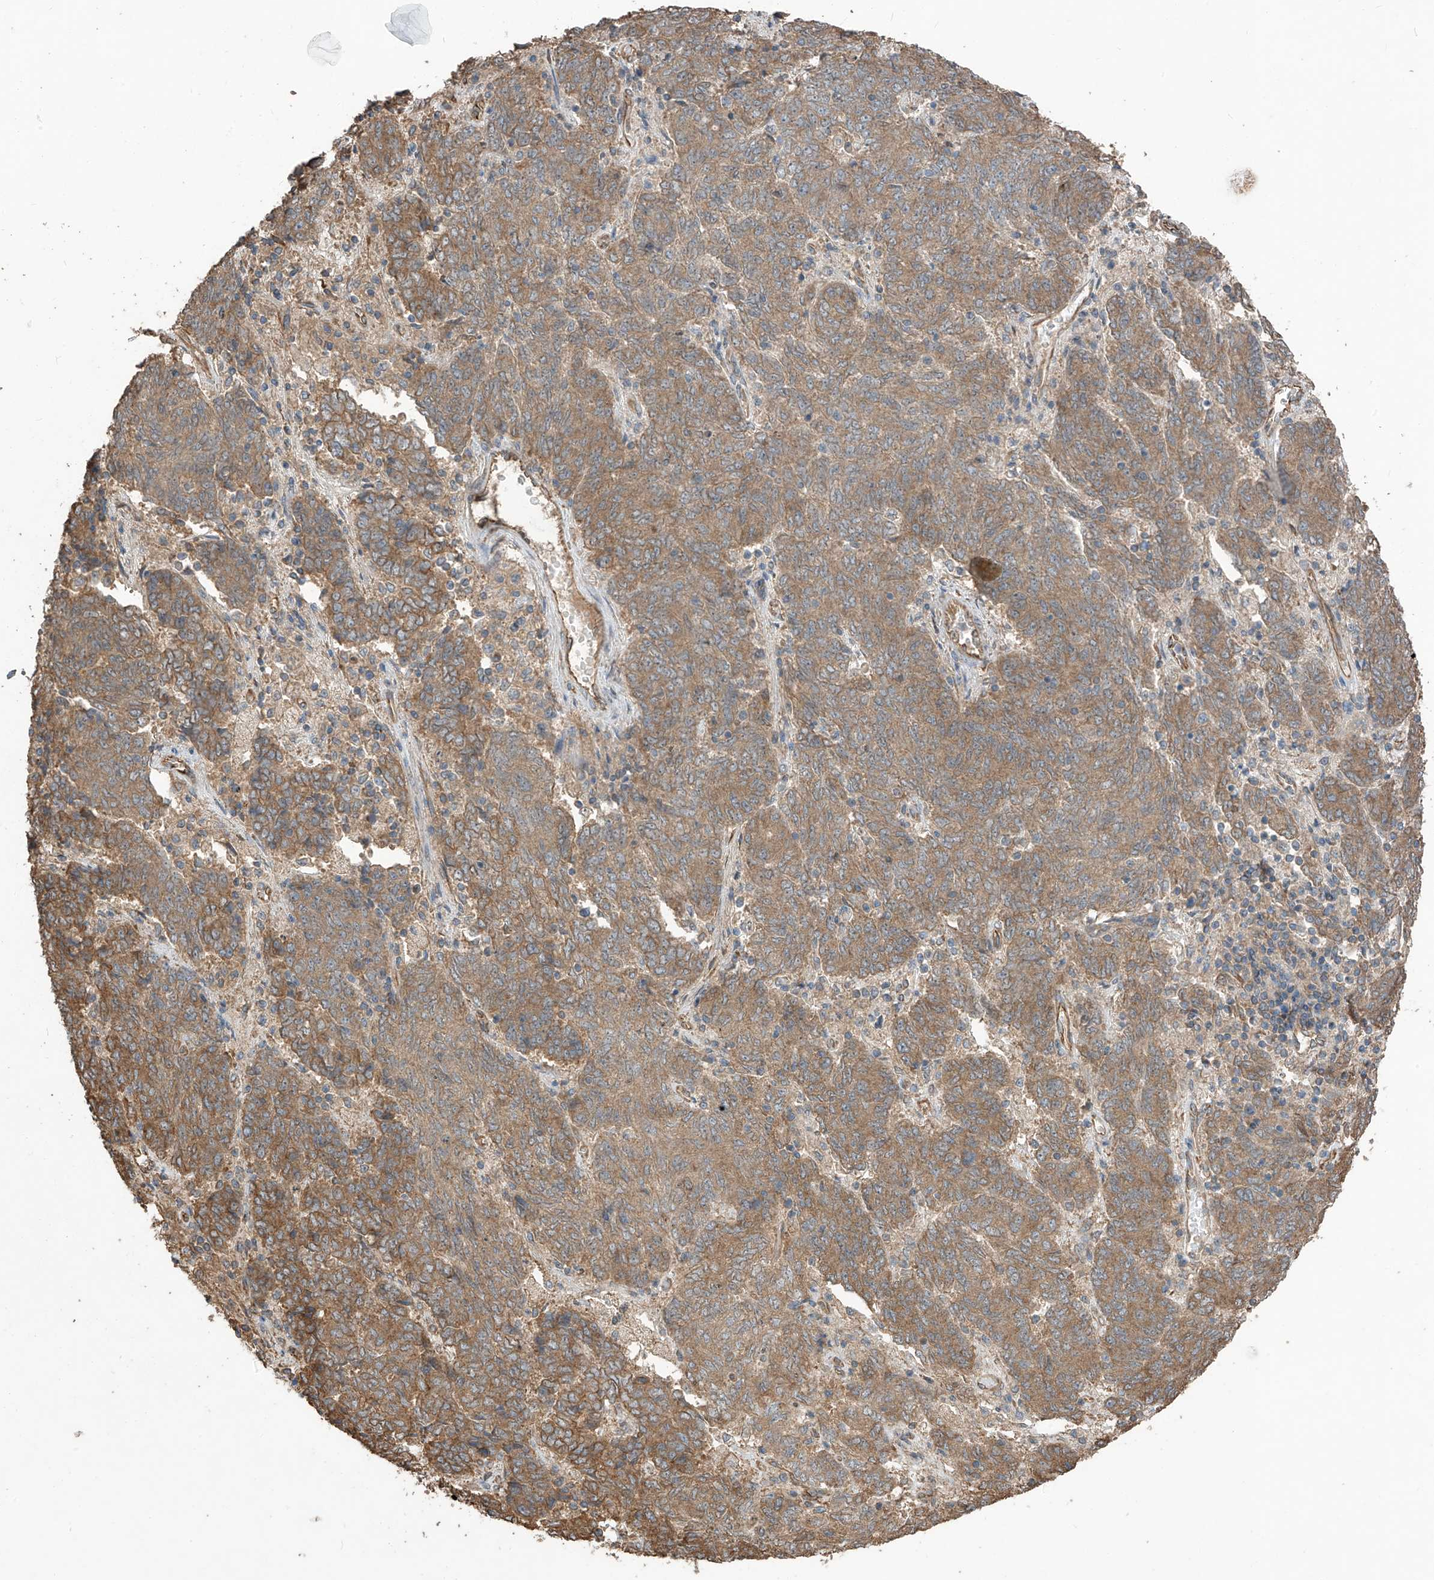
{"staining": {"intensity": "moderate", "quantity": ">75%", "location": "cytoplasmic/membranous"}, "tissue": "endometrial cancer", "cell_type": "Tumor cells", "image_type": "cancer", "snomed": [{"axis": "morphology", "description": "Adenocarcinoma, NOS"}, {"axis": "topography", "description": "Endometrium"}], "caption": "A micrograph of endometrial cancer stained for a protein displays moderate cytoplasmic/membranous brown staining in tumor cells.", "gene": "AGBL5", "patient": {"sex": "female", "age": 80}}